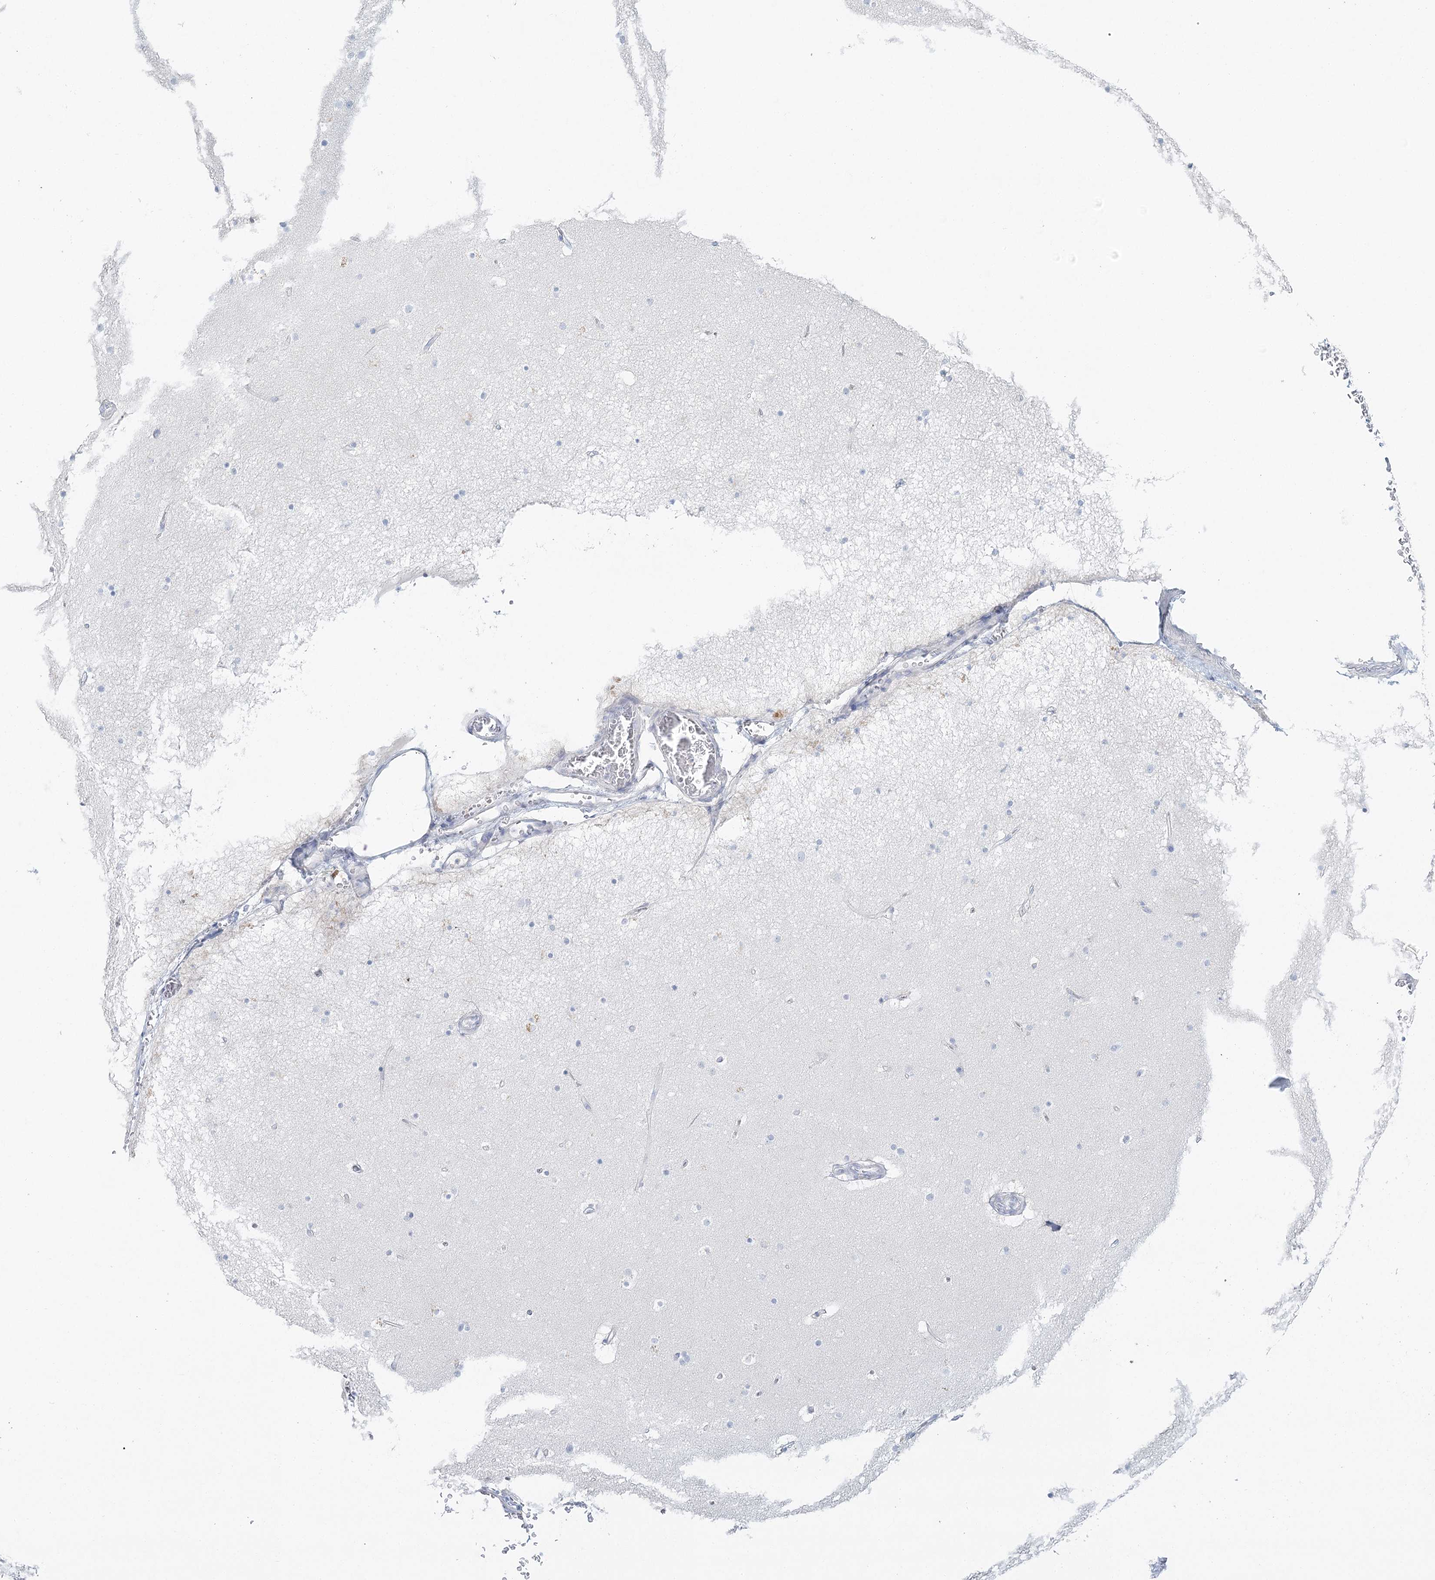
{"staining": {"intensity": "negative", "quantity": "none", "location": "none"}, "tissue": "cerebral cortex", "cell_type": "Endothelial cells", "image_type": "normal", "snomed": [{"axis": "morphology", "description": "Normal tissue, NOS"}, {"axis": "topography", "description": "Cerebral cortex"}], "caption": "DAB (3,3'-diaminobenzidine) immunohistochemical staining of unremarkable cerebral cortex demonstrates no significant expression in endothelial cells.", "gene": "DMGDH", "patient": {"sex": "male", "age": 57}}